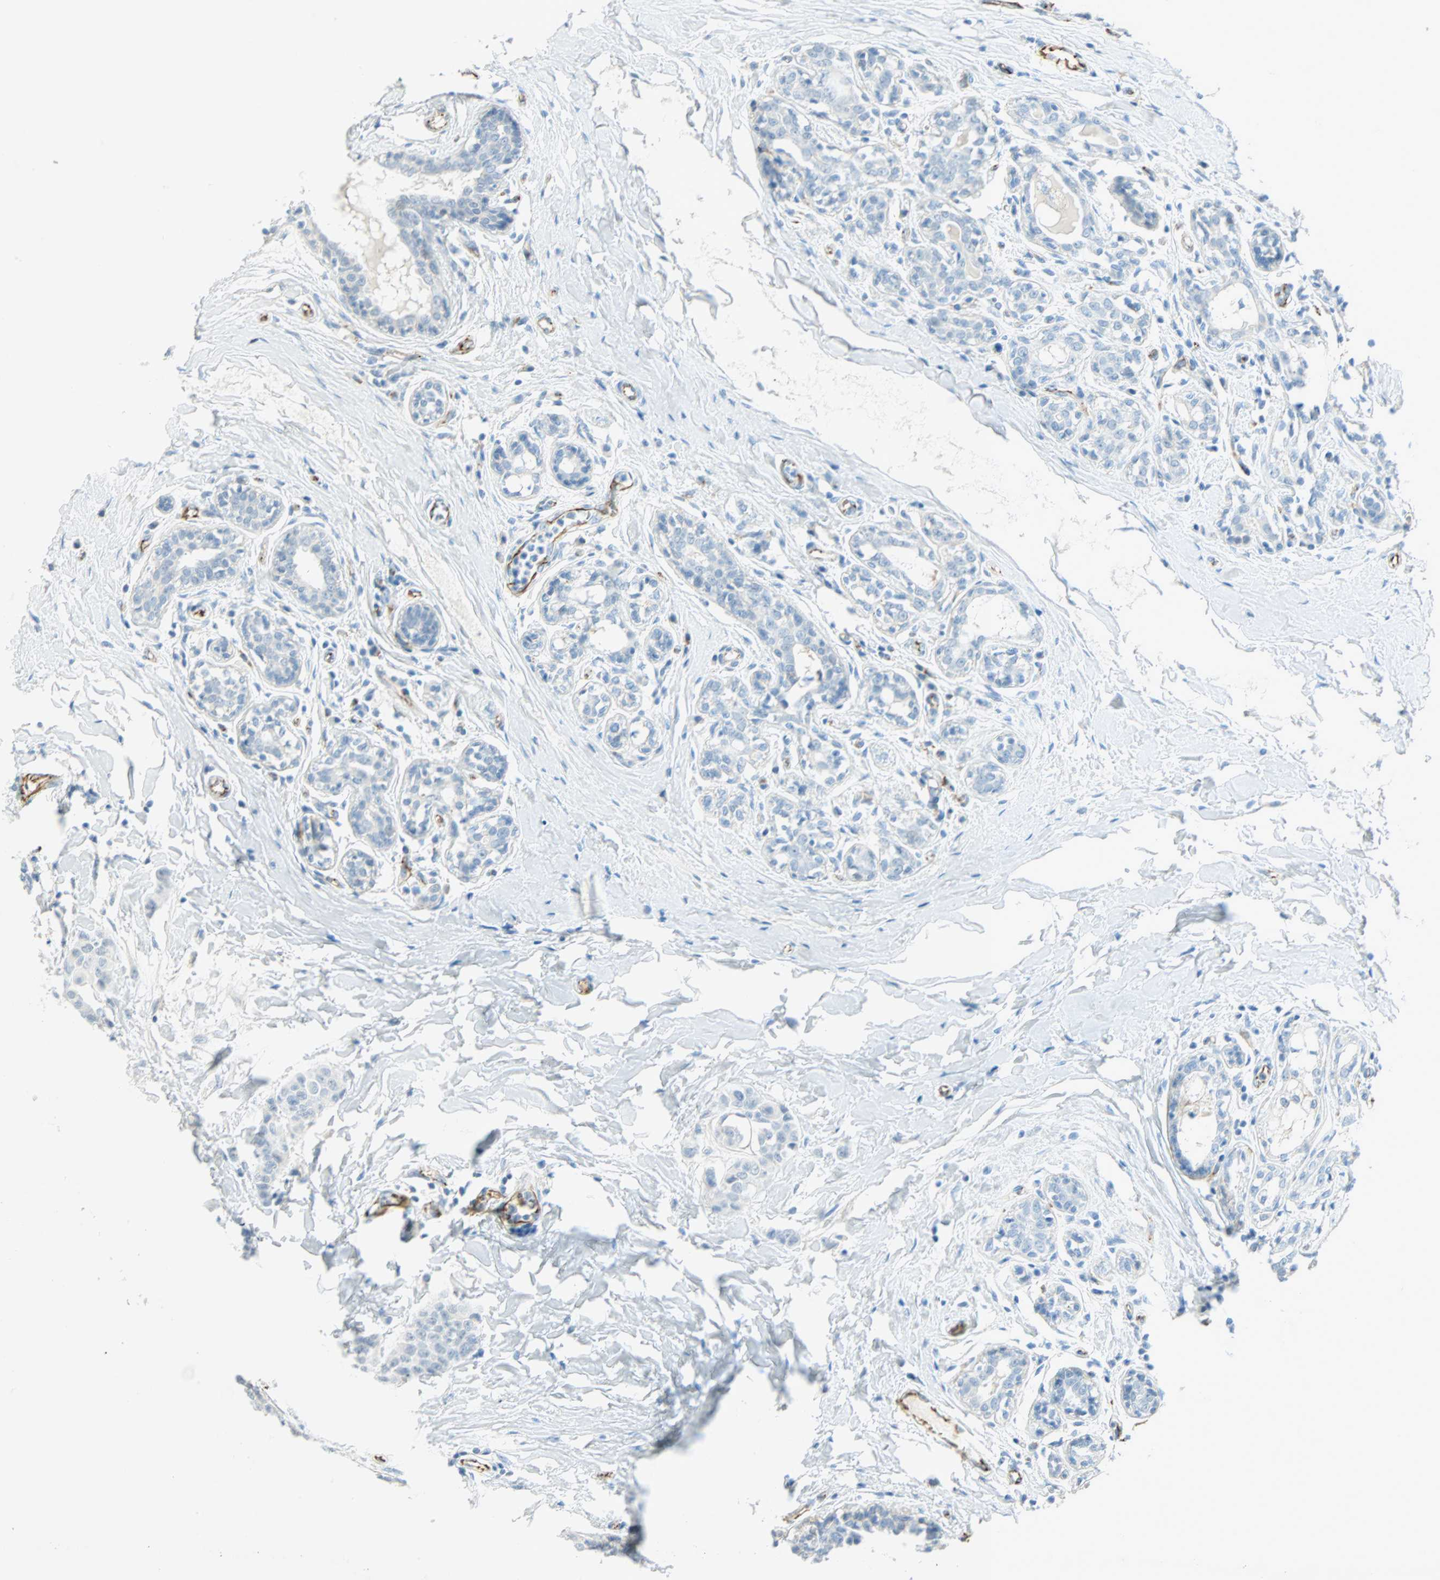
{"staining": {"intensity": "negative", "quantity": "none", "location": "none"}, "tissue": "breast cancer", "cell_type": "Tumor cells", "image_type": "cancer", "snomed": [{"axis": "morphology", "description": "Normal tissue, NOS"}, {"axis": "morphology", "description": "Duct carcinoma"}, {"axis": "topography", "description": "Breast"}], "caption": "Tumor cells show no significant protein staining in breast cancer.", "gene": "VPS9D1", "patient": {"sex": "female", "age": 40}}